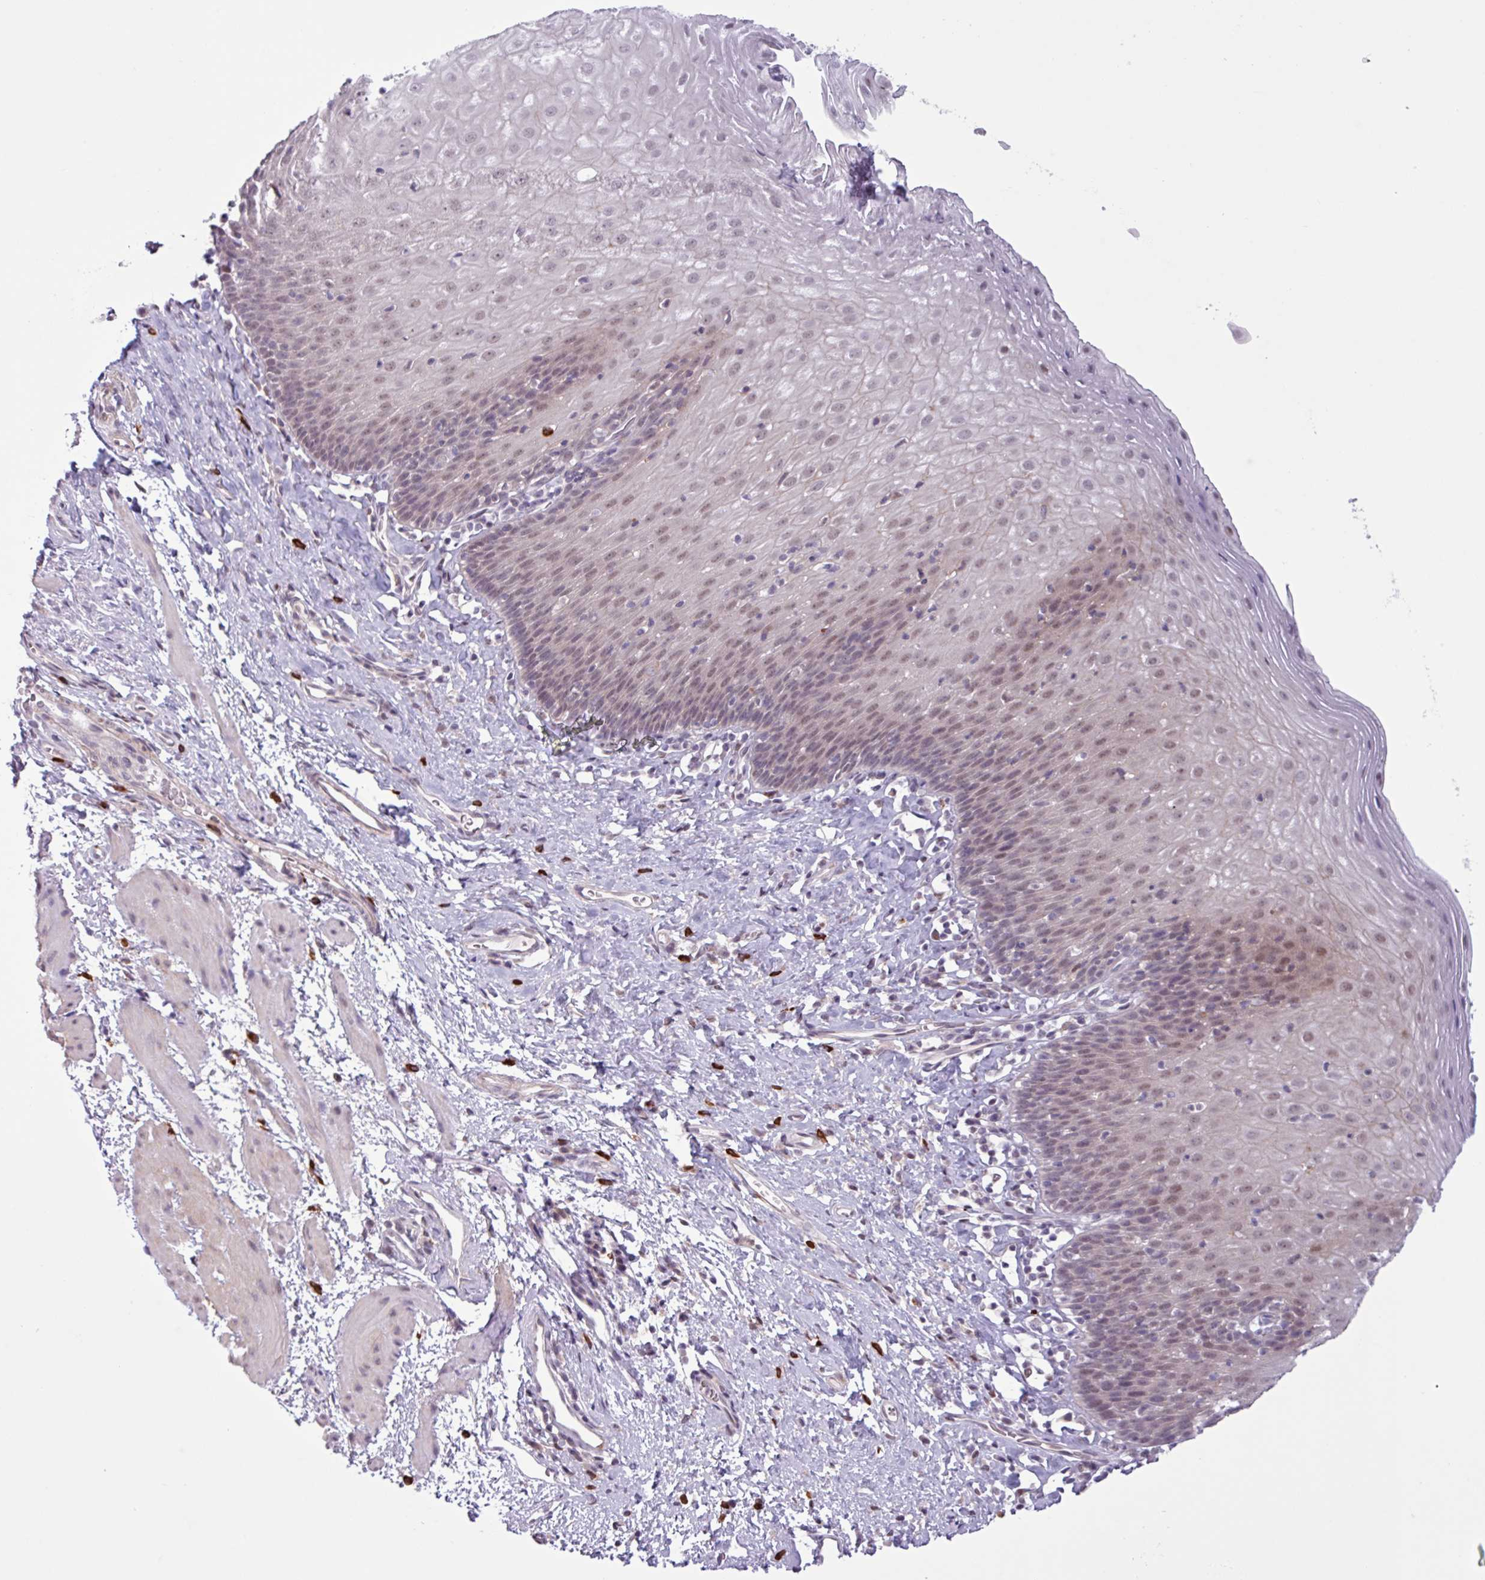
{"staining": {"intensity": "moderate", "quantity": "25%-75%", "location": "nuclear"}, "tissue": "esophagus", "cell_type": "Squamous epithelial cells", "image_type": "normal", "snomed": [{"axis": "morphology", "description": "Normal tissue, NOS"}, {"axis": "topography", "description": "Esophagus"}], "caption": "The photomicrograph displays immunohistochemical staining of benign esophagus. There is moderate nuclear expression is appreciated in approximately 25%-75% of squamous epithelial cells.", "gene": "NOTCH2", "patient": {"sex": "female", "age": 61}}